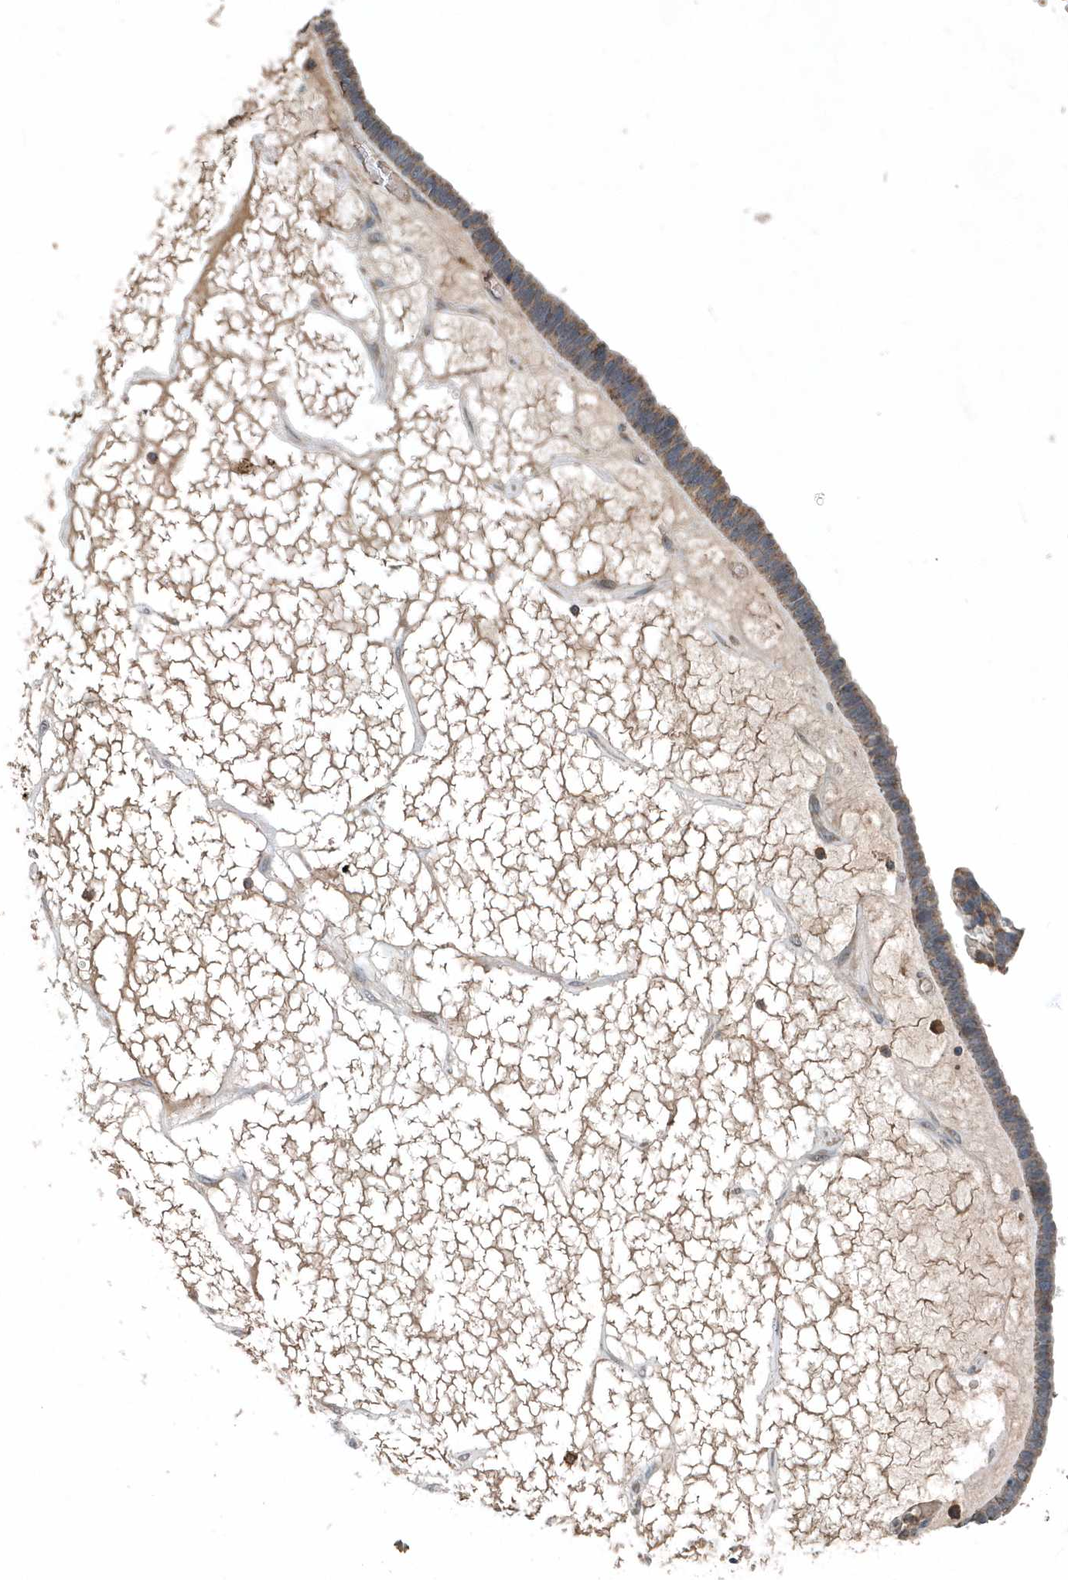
{"staining": {"intensity": "moderate", "quantity": ">75%", "location": "cytoplasmic/membranous"}, "tissue": "ovarian cancer", "cell_type": "Tumor cells", "image_type": "cancer", "snomed": [{"axis": "morphology", "description": "Cystadenocarcinoma, serous, NOS"}, {"axis": "topography", "description": "Ovary"}], "caption": "An IHC image of neoplastic tissue is shown. Protein staining in brown labels moderate cytoplasmic/membranous positivity in serous cystadenocarcinoma (ovarian) within tumor cells. The staining is performed using DAB (3,3'-diaminobenzidine) brown chromogen to label protein expression. The nuclei are counter-stained blue using hematoxylin.", "gene": "SCFD2", "patient": {"sex": "female", "age": 56}}